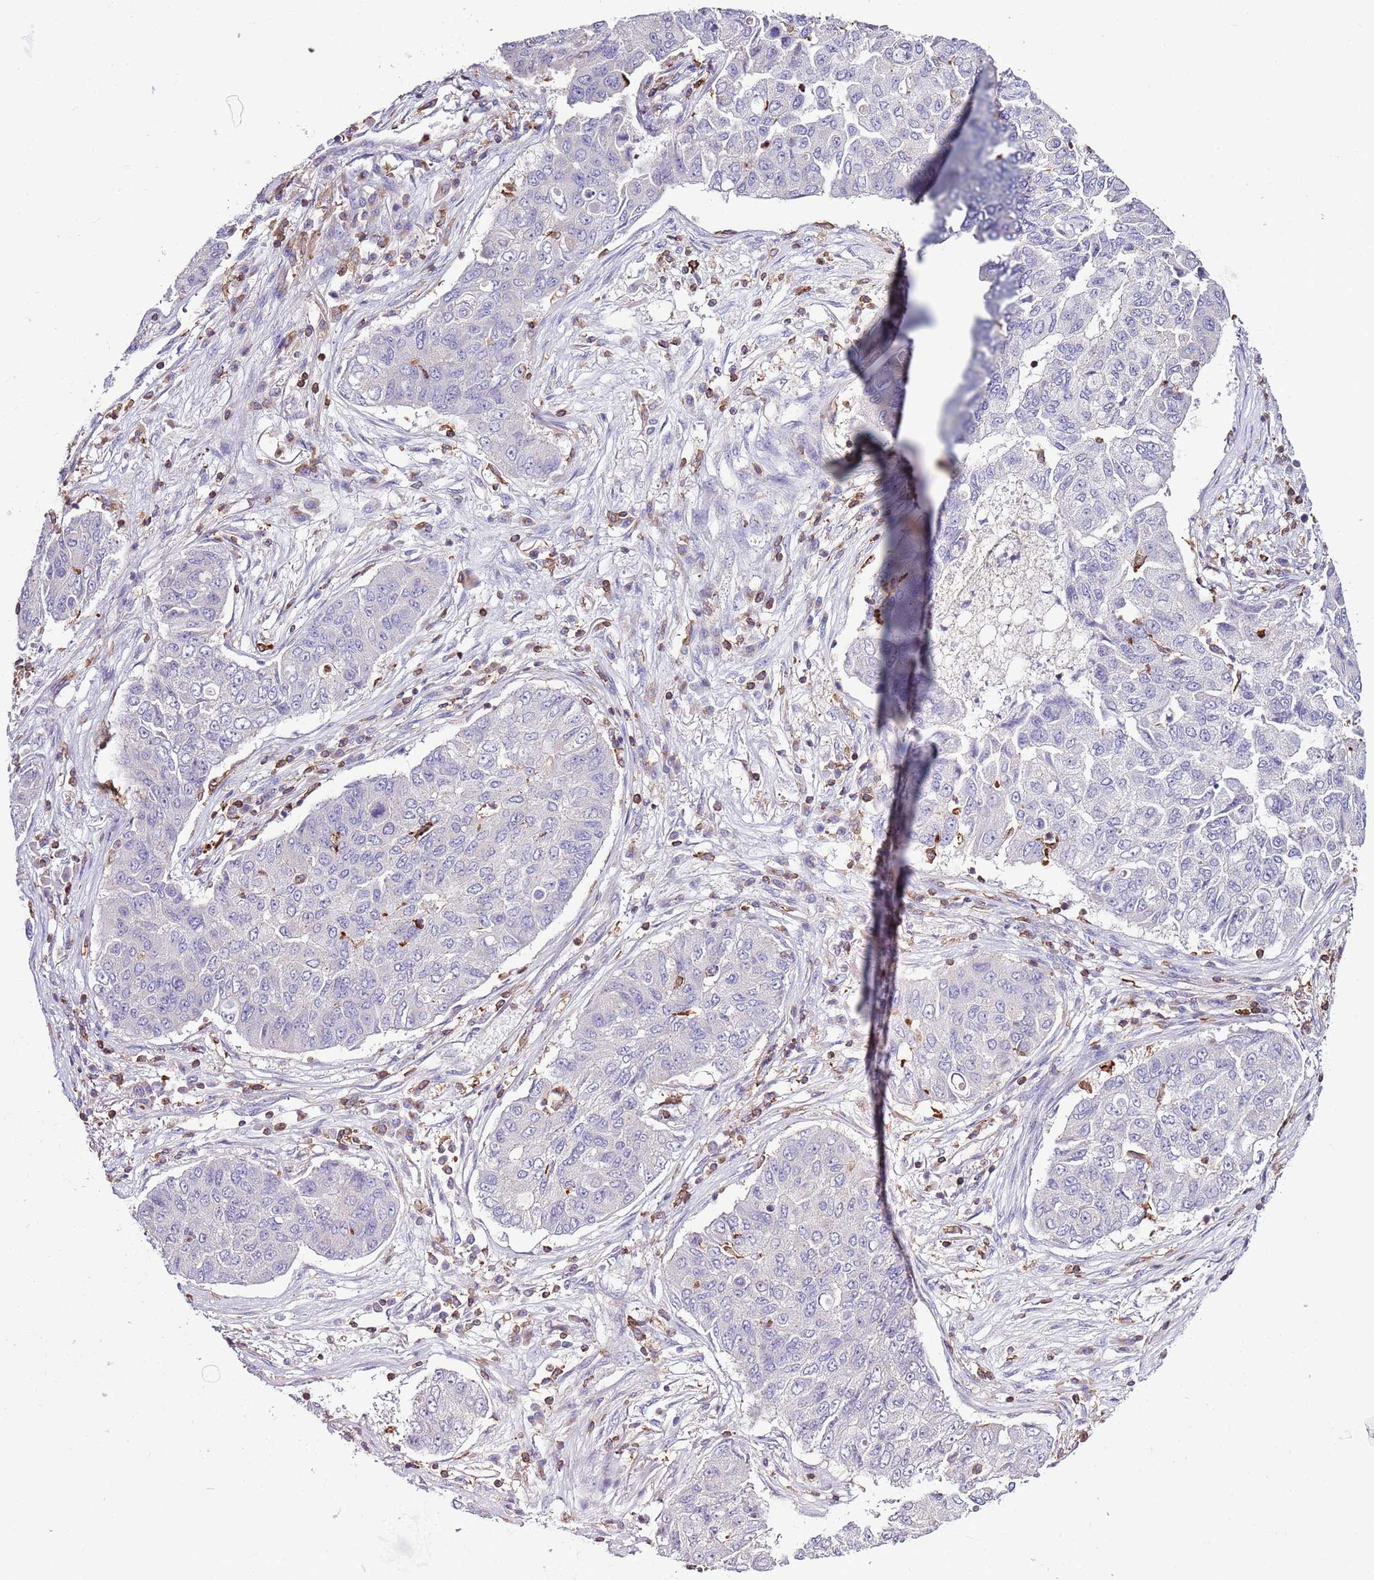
{"staining": {"intensity": "negative", "quantity": "none", "location": "none"}, "tissue": "lung cancer", "cell_type": "Tumor cells", "image_type": "cancer", "snomed": [{"axis": "morphology", "description": "Squamous cell carcinoma, NOS"}, {"axis": "topography", "description": "Lung"}], "caption": "Immunohistochemistry micrograph of lung cancer (squamous cell carcinoma) stained for a protein (brown), which reveals no staining in tumor cells.", "gene": "ZSWIM1", "patient": {"sex": "male", "age": 74}}